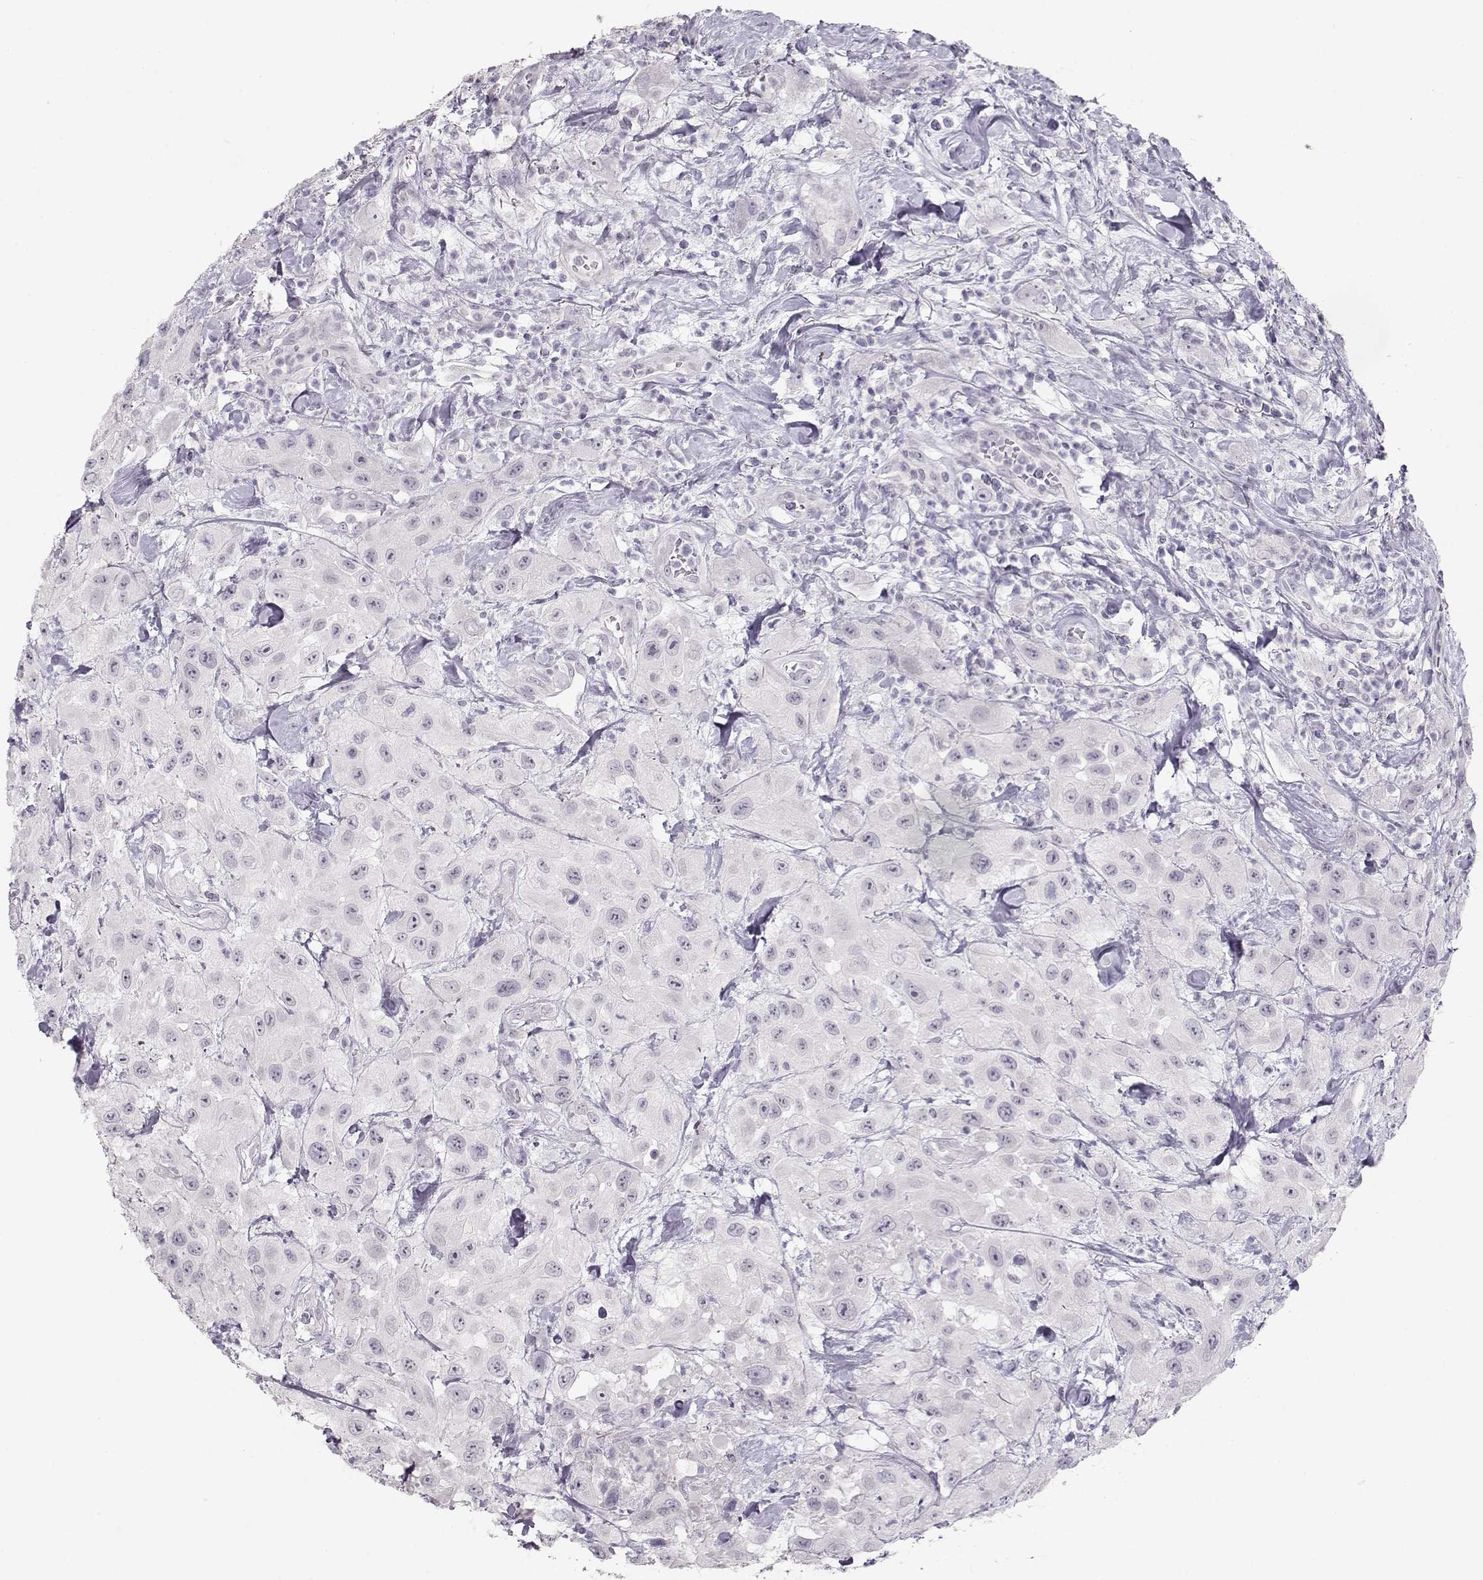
{"staining": {"intensity": "negative", "quantity": "none", "location": "none"}, "tissue": "urothelial cancer", "cell_type": "Tumor cells", "image_type": "cancer", "snomed": [{"axis": "morphology", "description": "Urothelial carcinoma, High grade"}, {"axis": "topography", "description": "Urinary bladder"}], "caption": "DAB immunohistochemical staining of urothelial cancer demonstrates no significant staining in tumor cells.", "gene": "IMPG1", "patient": {"sex": "male", "age": 79}}